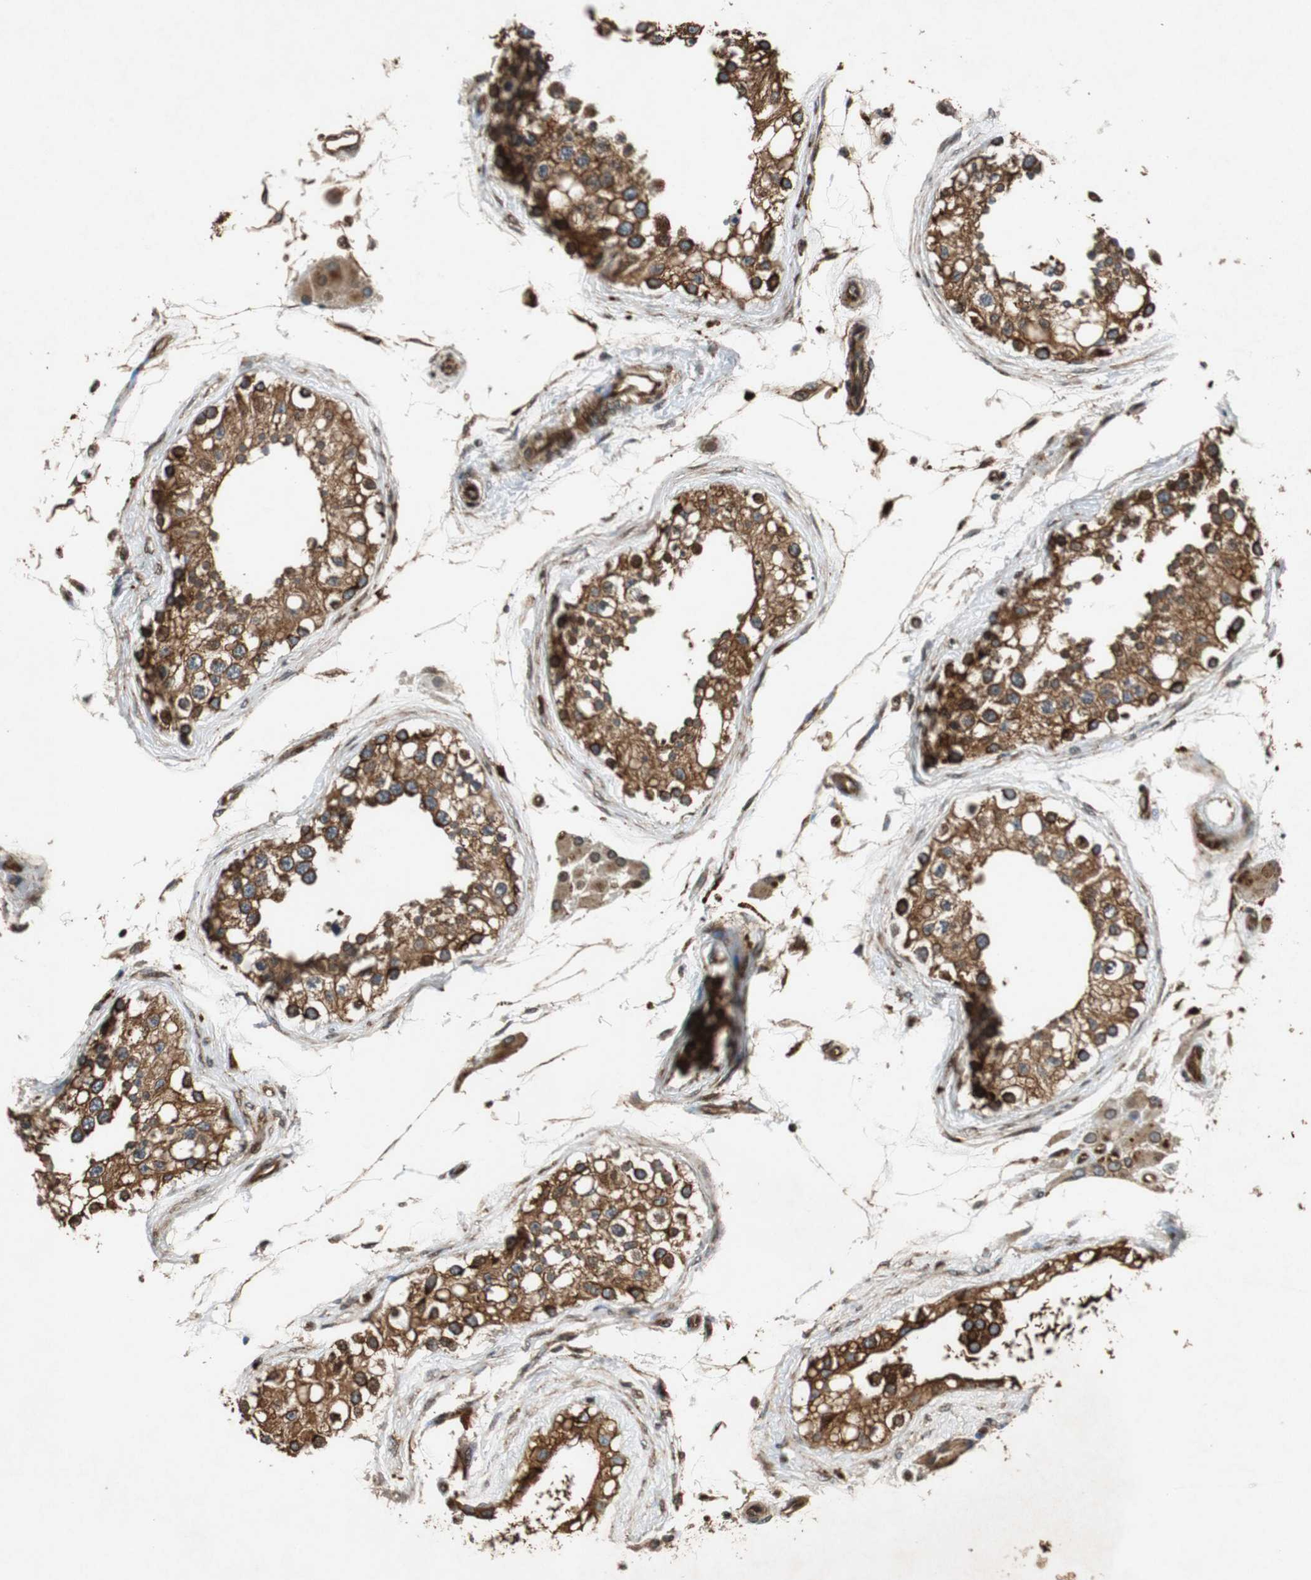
{"staining": {"intensity": "strong", "quantity": ">75%", "location": "cytoplasmic/membranous"}, "tissue": "testis", "cell_type": "Cells in seminiferous ducts", "image_type": "normal", "snomed": [{"axis": "morphology", "description": "Normal tissue, NOS"}, {"axis": "topography", "description": "Testis"}], "caption": "Protein staining by immunohistochemistry (IHC) shows strong cytoplasmic/membranous positivity in about >75% of cells in seminiferous ducts in benign testis. (brown staining indicates protein expression, while blue staining denotes nuclei).", "gene": "TUBA4A", "patient": {"sex": "male", "age": 68}}